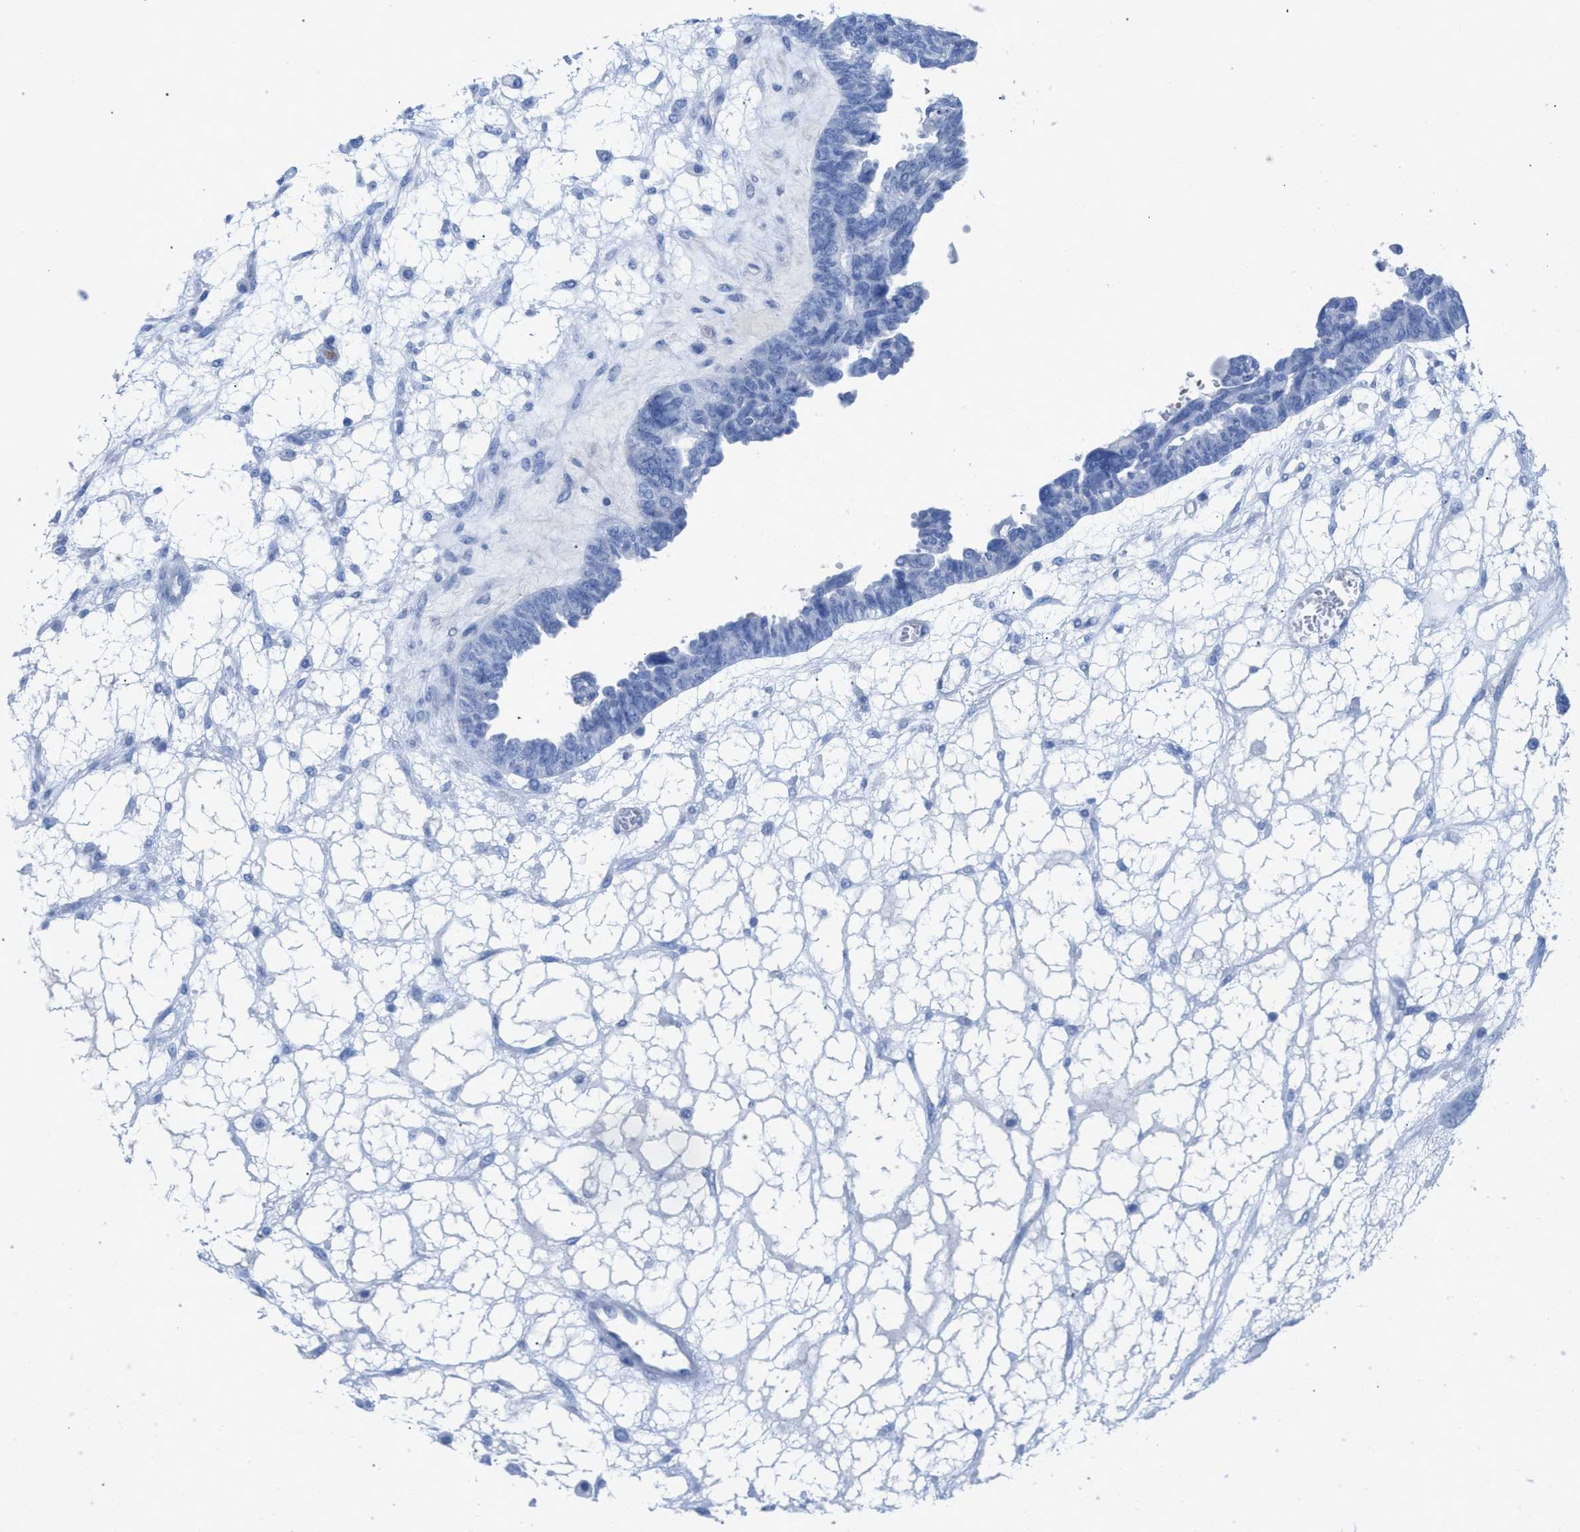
{"staining": {"intensity": "negative", "quantity": "none", "location": "none"}, "tissue": "ovarian cancer", "cell_type": "Tumor cells", "image_type": "cancer", "snomed": [{"axis": "morphology", "description": "Cystadenocarcinoma, serous, NOS"}, {"axis": "topography", "description": "Ovary"}], "caption": "Immunohistochemistry histopathology image of neoplastic tissue: human ovarian cancer stained with DAB displays no significant protein staining in tumor cells.", "gene": "ANKFN1", "patient": {"sex": "female", "age": 79}}